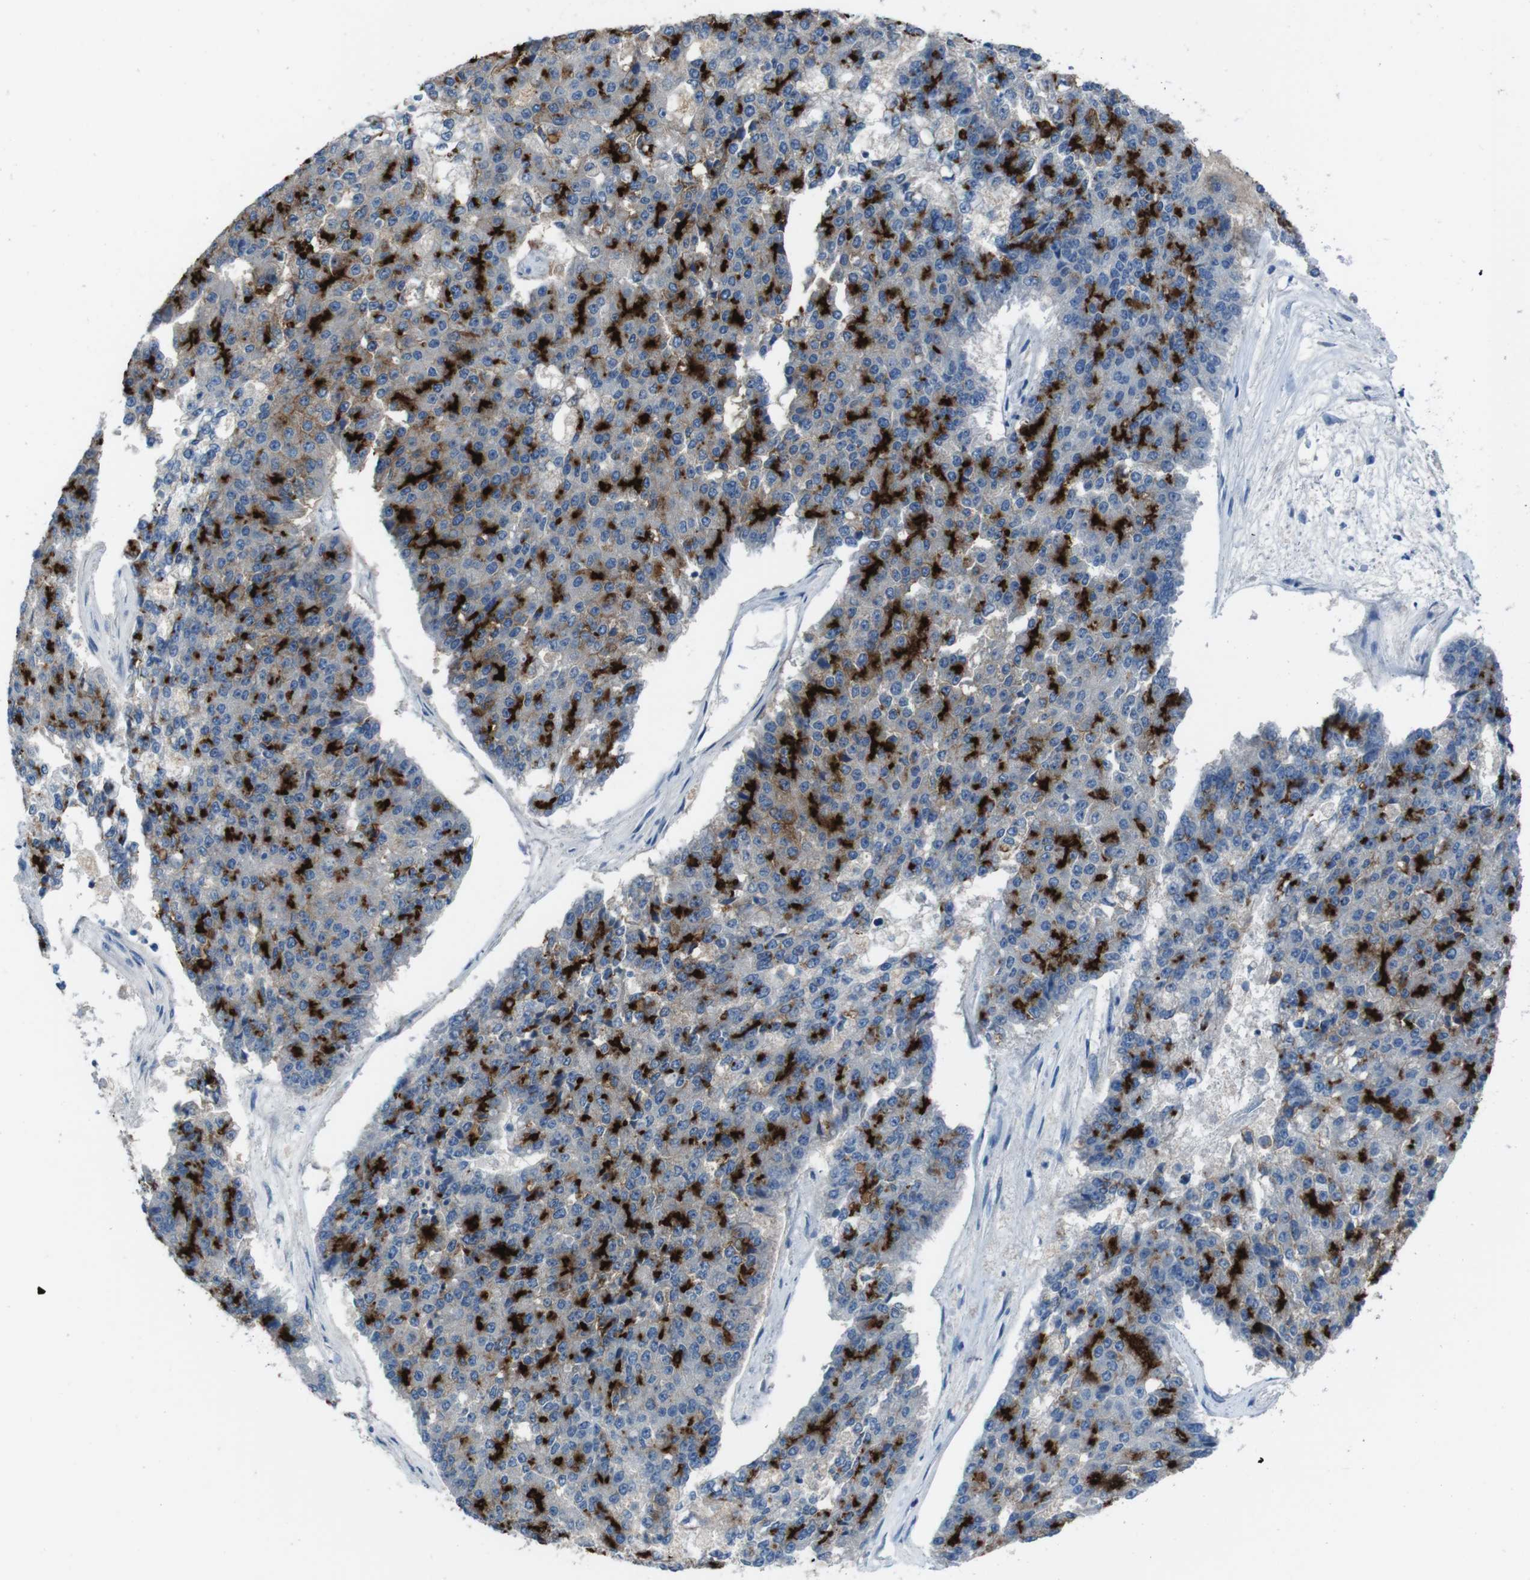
{"staining": {"intensity": "strong", "quantity": ">75%", "location": "cytoplasmic/membranous"}, "tissue": "pancreatic cancer", "cell_type": "Tumor cells", "image_type": "cancer", "snomed": [{"axis": "morphology", "description": "Adenocarcinoma, NOS"}, {"axis": "topography", "description": "Pancreas"}], "caption": "Brown immunohistochemical staining in pancreatic cancer exhibits strong cytoplasmic/membranous expression in about >75% of tumor cells. (Brightfield microscopy of DAB IHC at high magnification).", "gene": "CDHR2", "patient": {"sex": "male", "age": 50}}